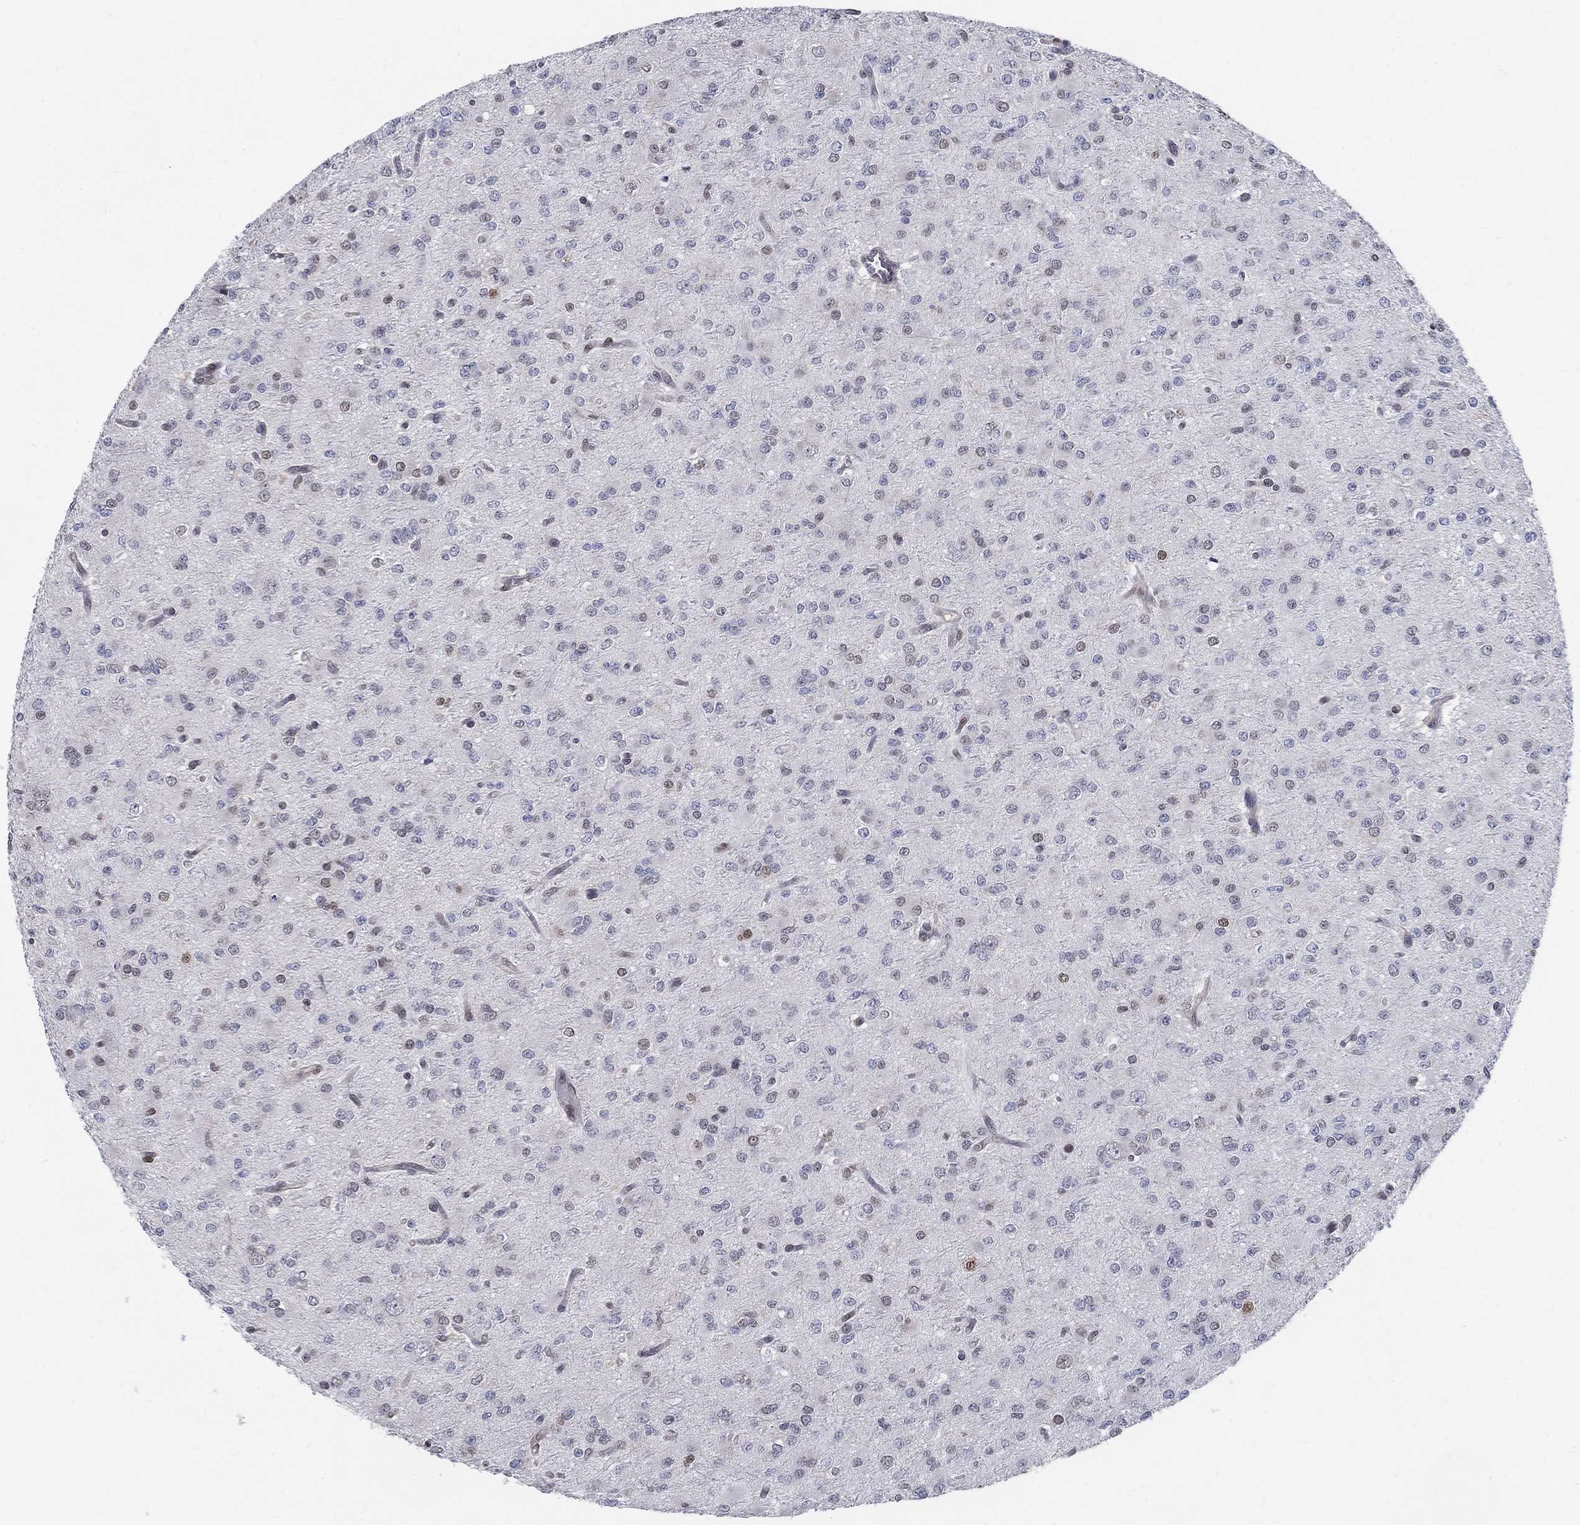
{"staining": {"intensity": "weak", "quantity": "<25%", "location": "nuclear"}, "tissue": "glioma", "cell_type": "Tumor cells", "image_type": "cancer", "snomed": [{"axis": "morphology", "description": "Glioma, malignant, Low grade"}, {"axis": "topography", "description": "Brain"}], "caption": "A high-resolution photomicrograph shows immunohistochemistry staining of glioma, which displays no significant staining in tumor cells.", "gene": "CENPE", "patient": {"sex": "male", "age": 27}}